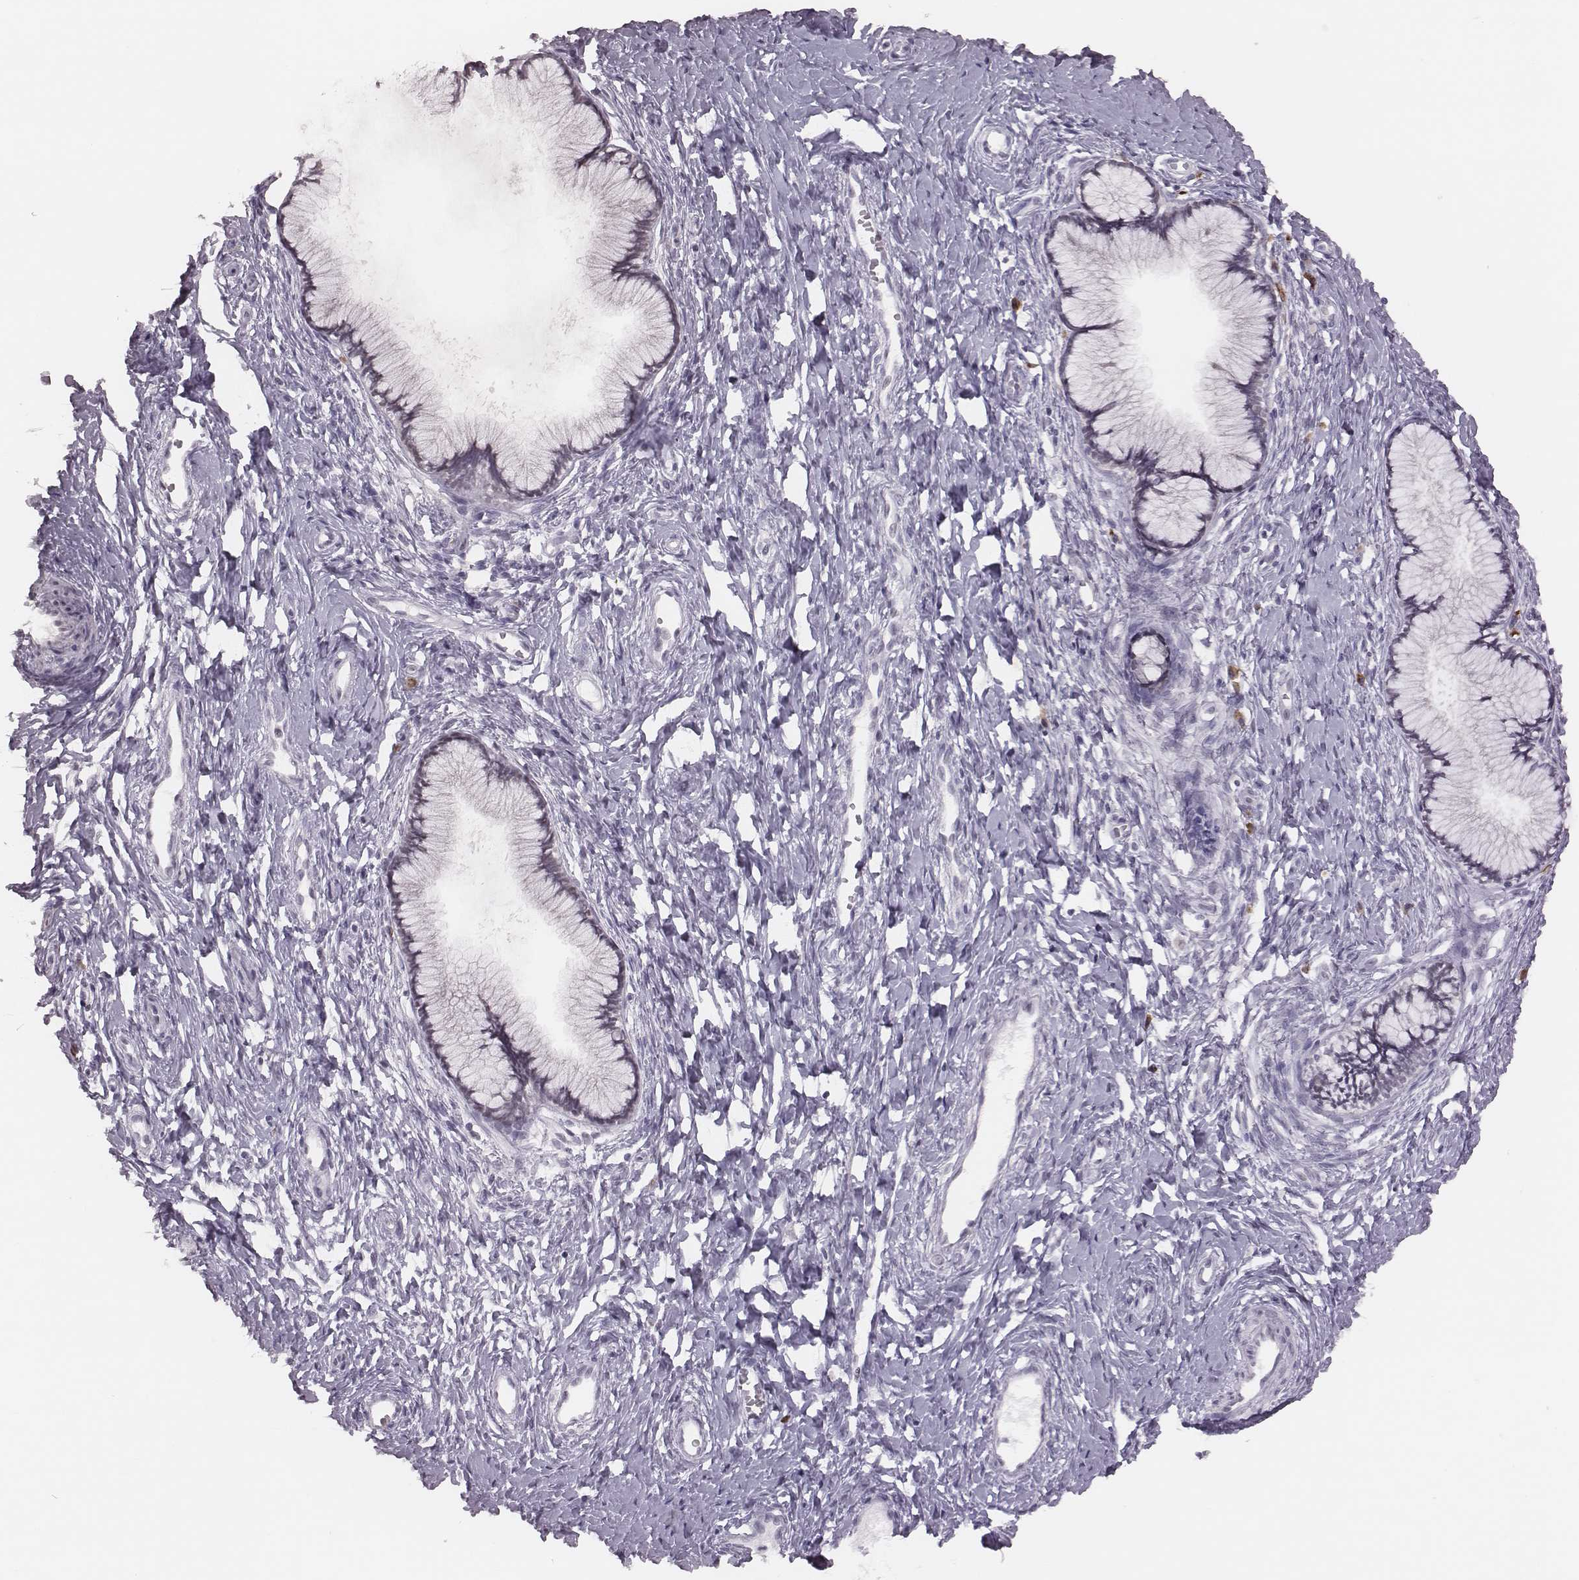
{"staining": {"intensity": "negative", "quantity": "none", "location": "none"}, "tissue": "cervix", "cell_type": "Glandular cells", "image_type": "normal", "snomed": [{"axis": "morphology", "description": "Normal tissue, NOS"}, {"axis": "topography", "description": "Cervix"}], "caption": "Immunohistochemistry (IHC) of normal cervix shows no positivity in glandular cells.", "gene": "PBK", "patient": {"sex": "female", "age": 40}}